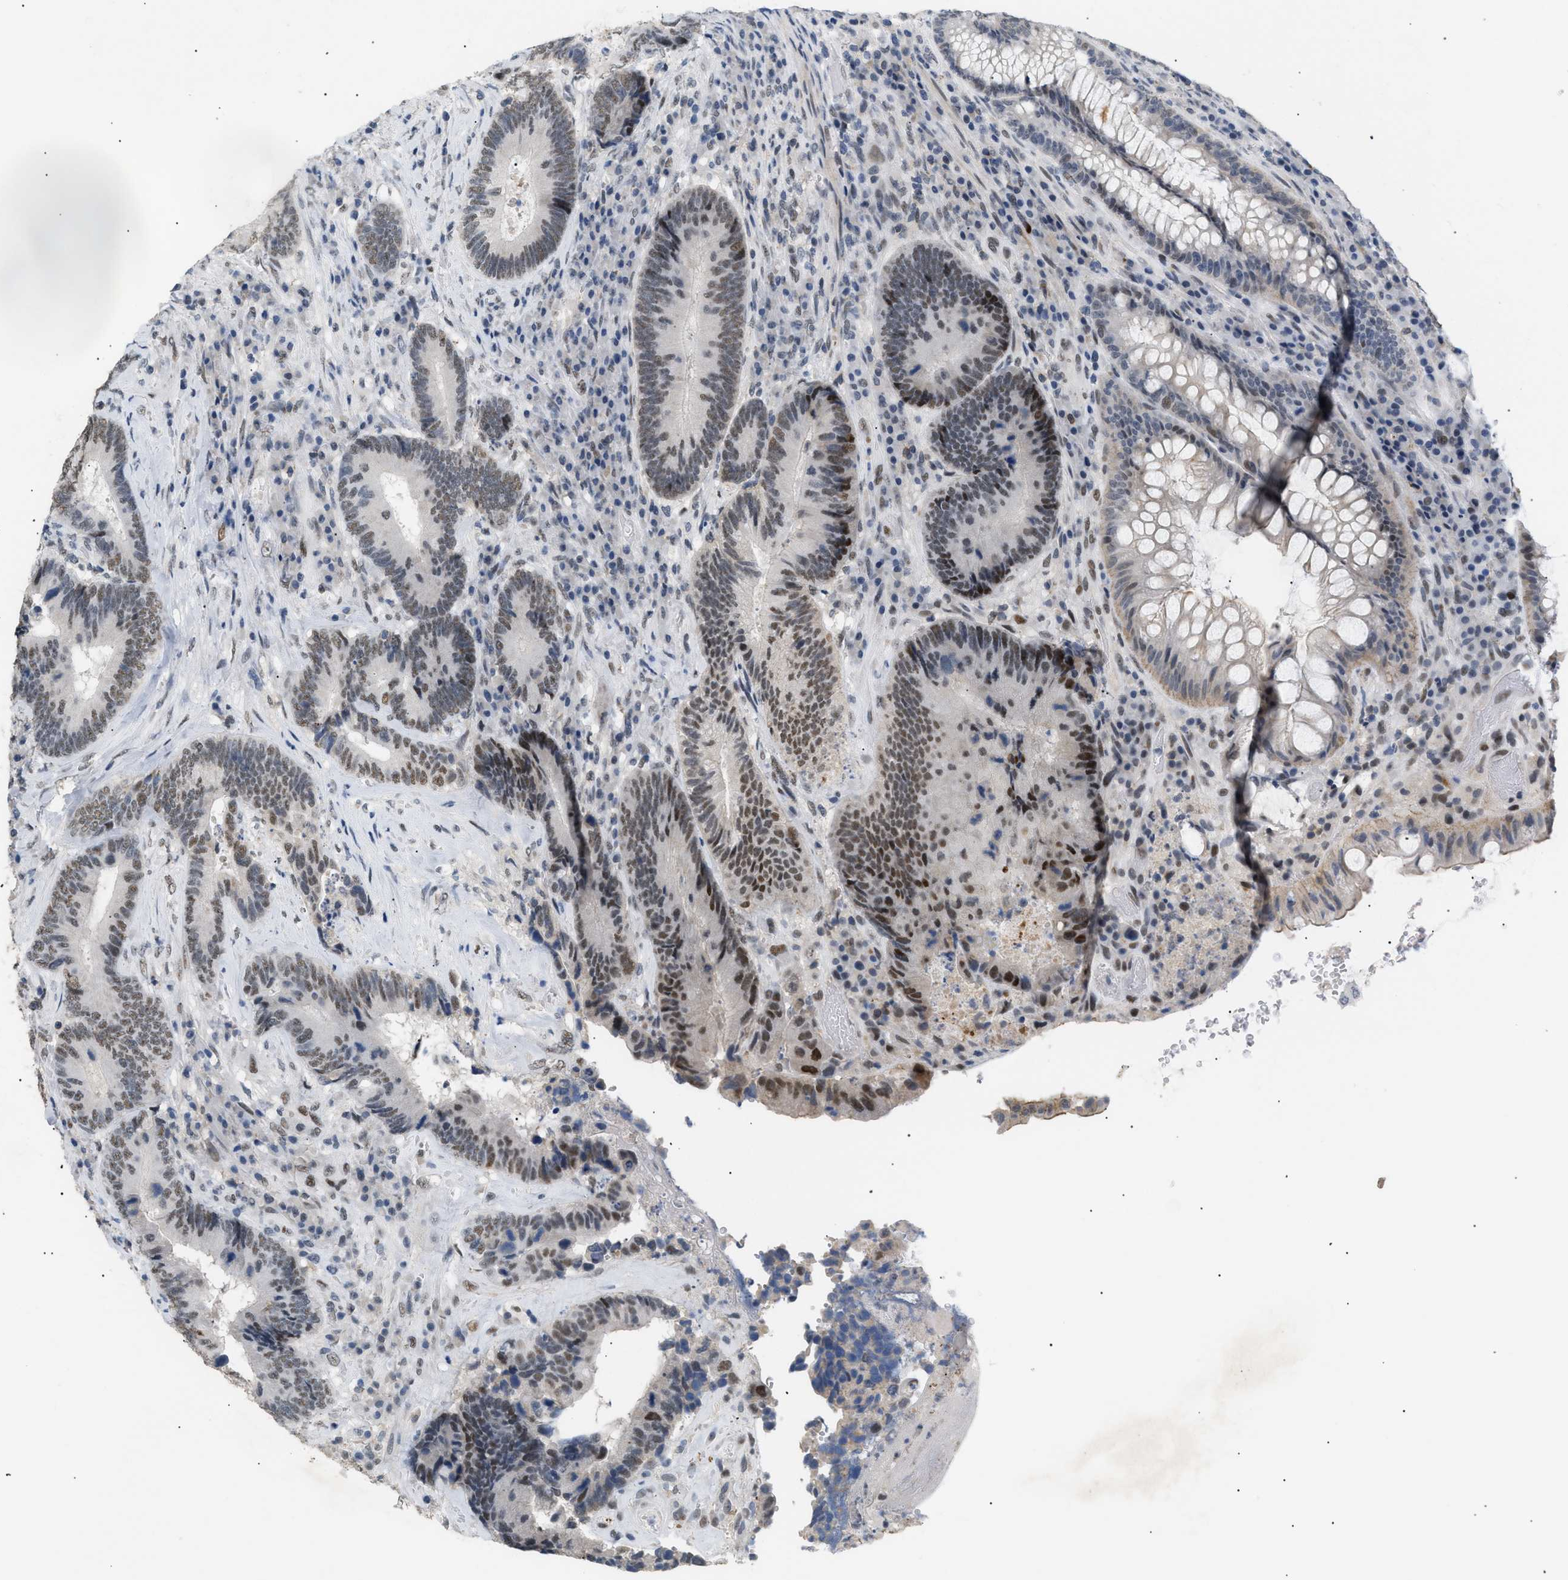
{"staining": {"intensity": "strong", "quantity": "<25%", "location": "nuclear"}, "tissue": "colorectal cancer", "cell_type": "Tumor cells", "image_type": "cancer", "snomed": [{"axis": "morphology", "description": "Adenocarcinoma, NOS"}, {"axis": "topography", "description": "Rectum"}], "caption": "Immunohistochemical staining of human colorectal cancer shows strong nuclear protein expression in approximately <25% of tumor cells.", "gene": "KCNC3", "patient": {"sex": "female", "age": 89}}